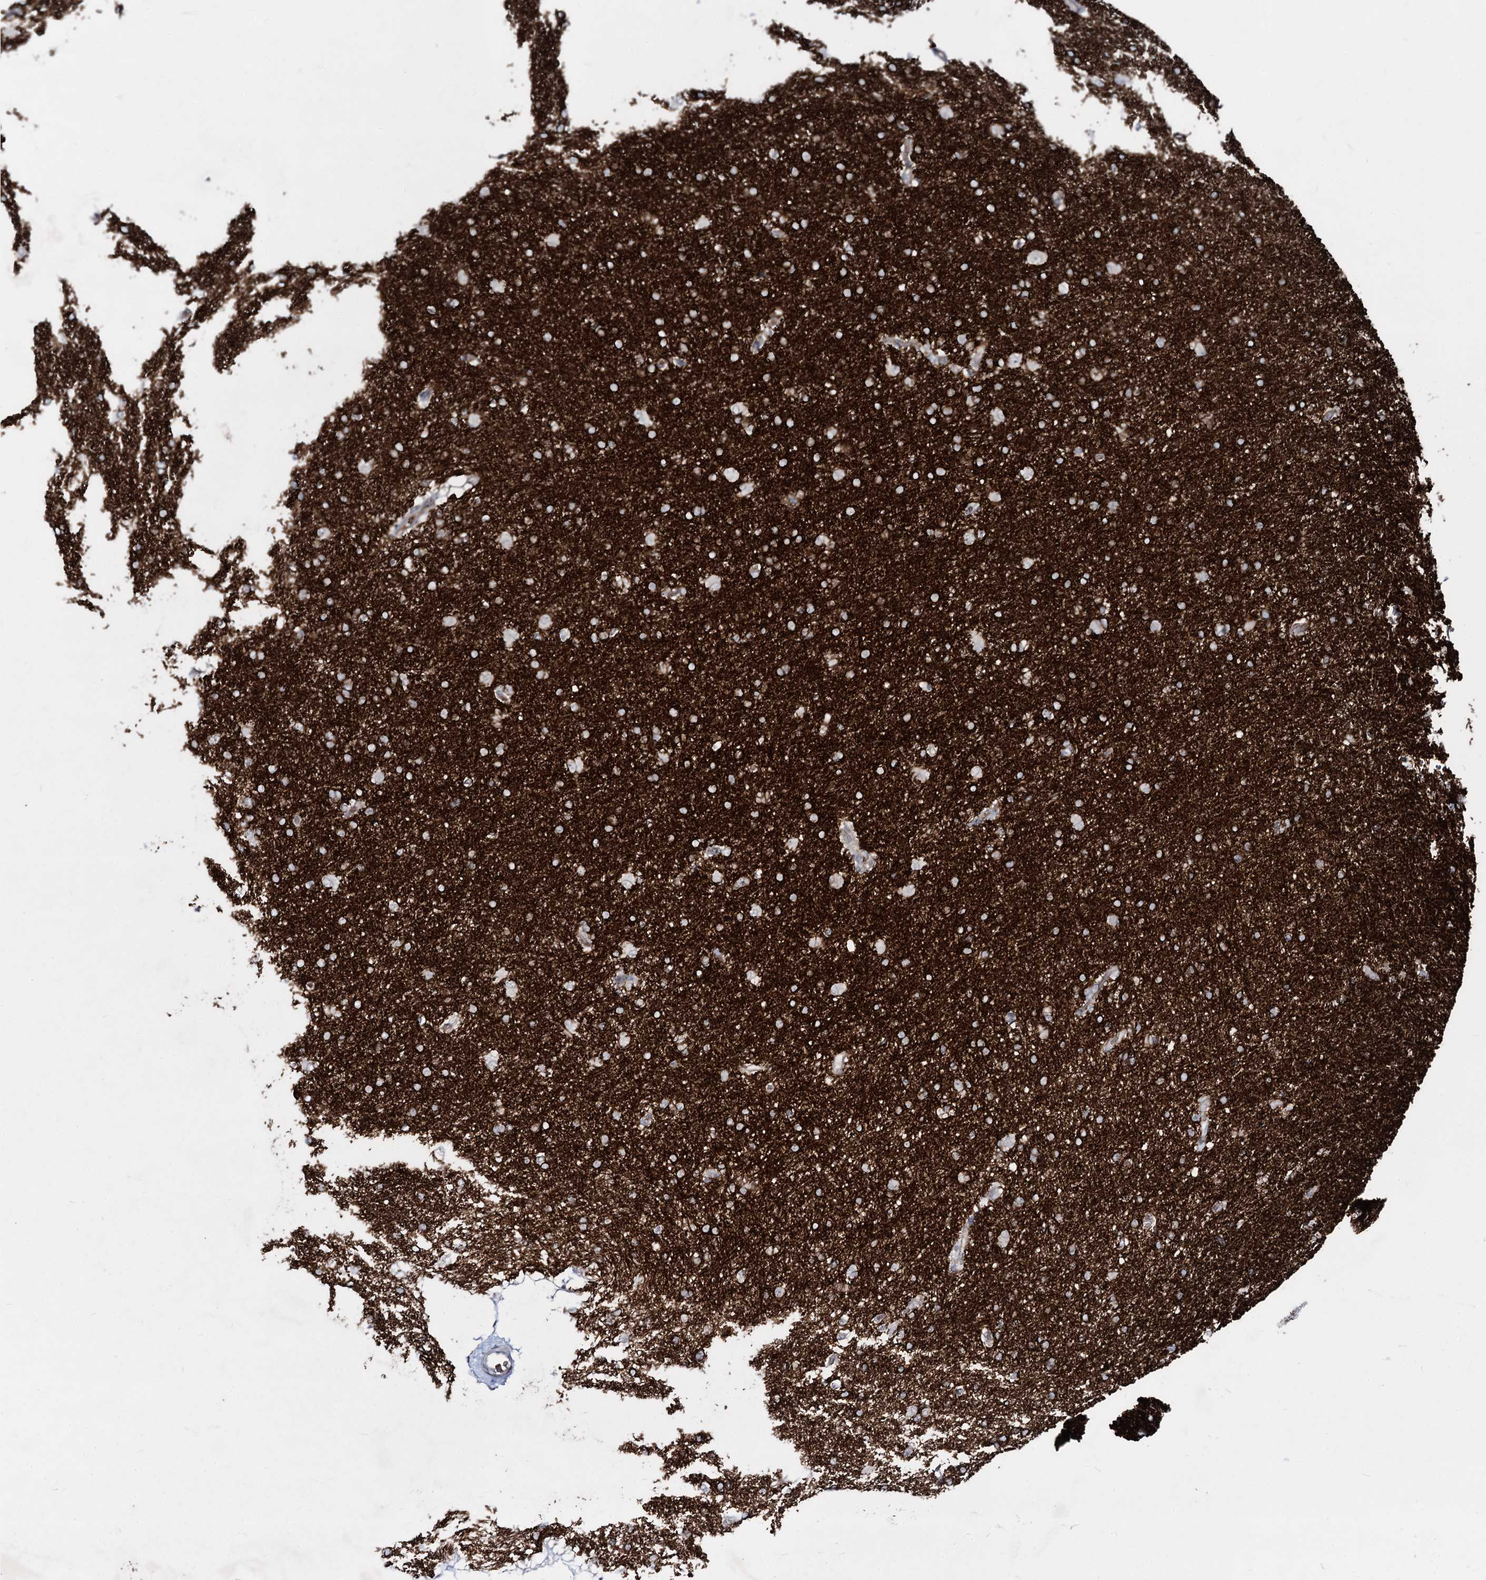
{"staining": {"intensity": "negative", "quantity": "none", "location": "none"}, "tissue": "cerebral cortex", "cell_type": "Endothelial cells", "image_type": "normal", "snomed": [{"axis": "morphology", "description": "Normal tissue, NOS"}, {"axis": "topography", "description": "Cerebral cortex"}], "caption": "A photomicrograph of human cerebral cortex is negative for staining in endothelial cells. The staining was performed using DAB (3,3'-diaminobenzidine) to visualize the protein expression in brown, while the nuclei were stained in blue with hematoxylin (Magnification: 20x).", "gene": "RNF6", "patient": {"sex": "male", "age": 62}}